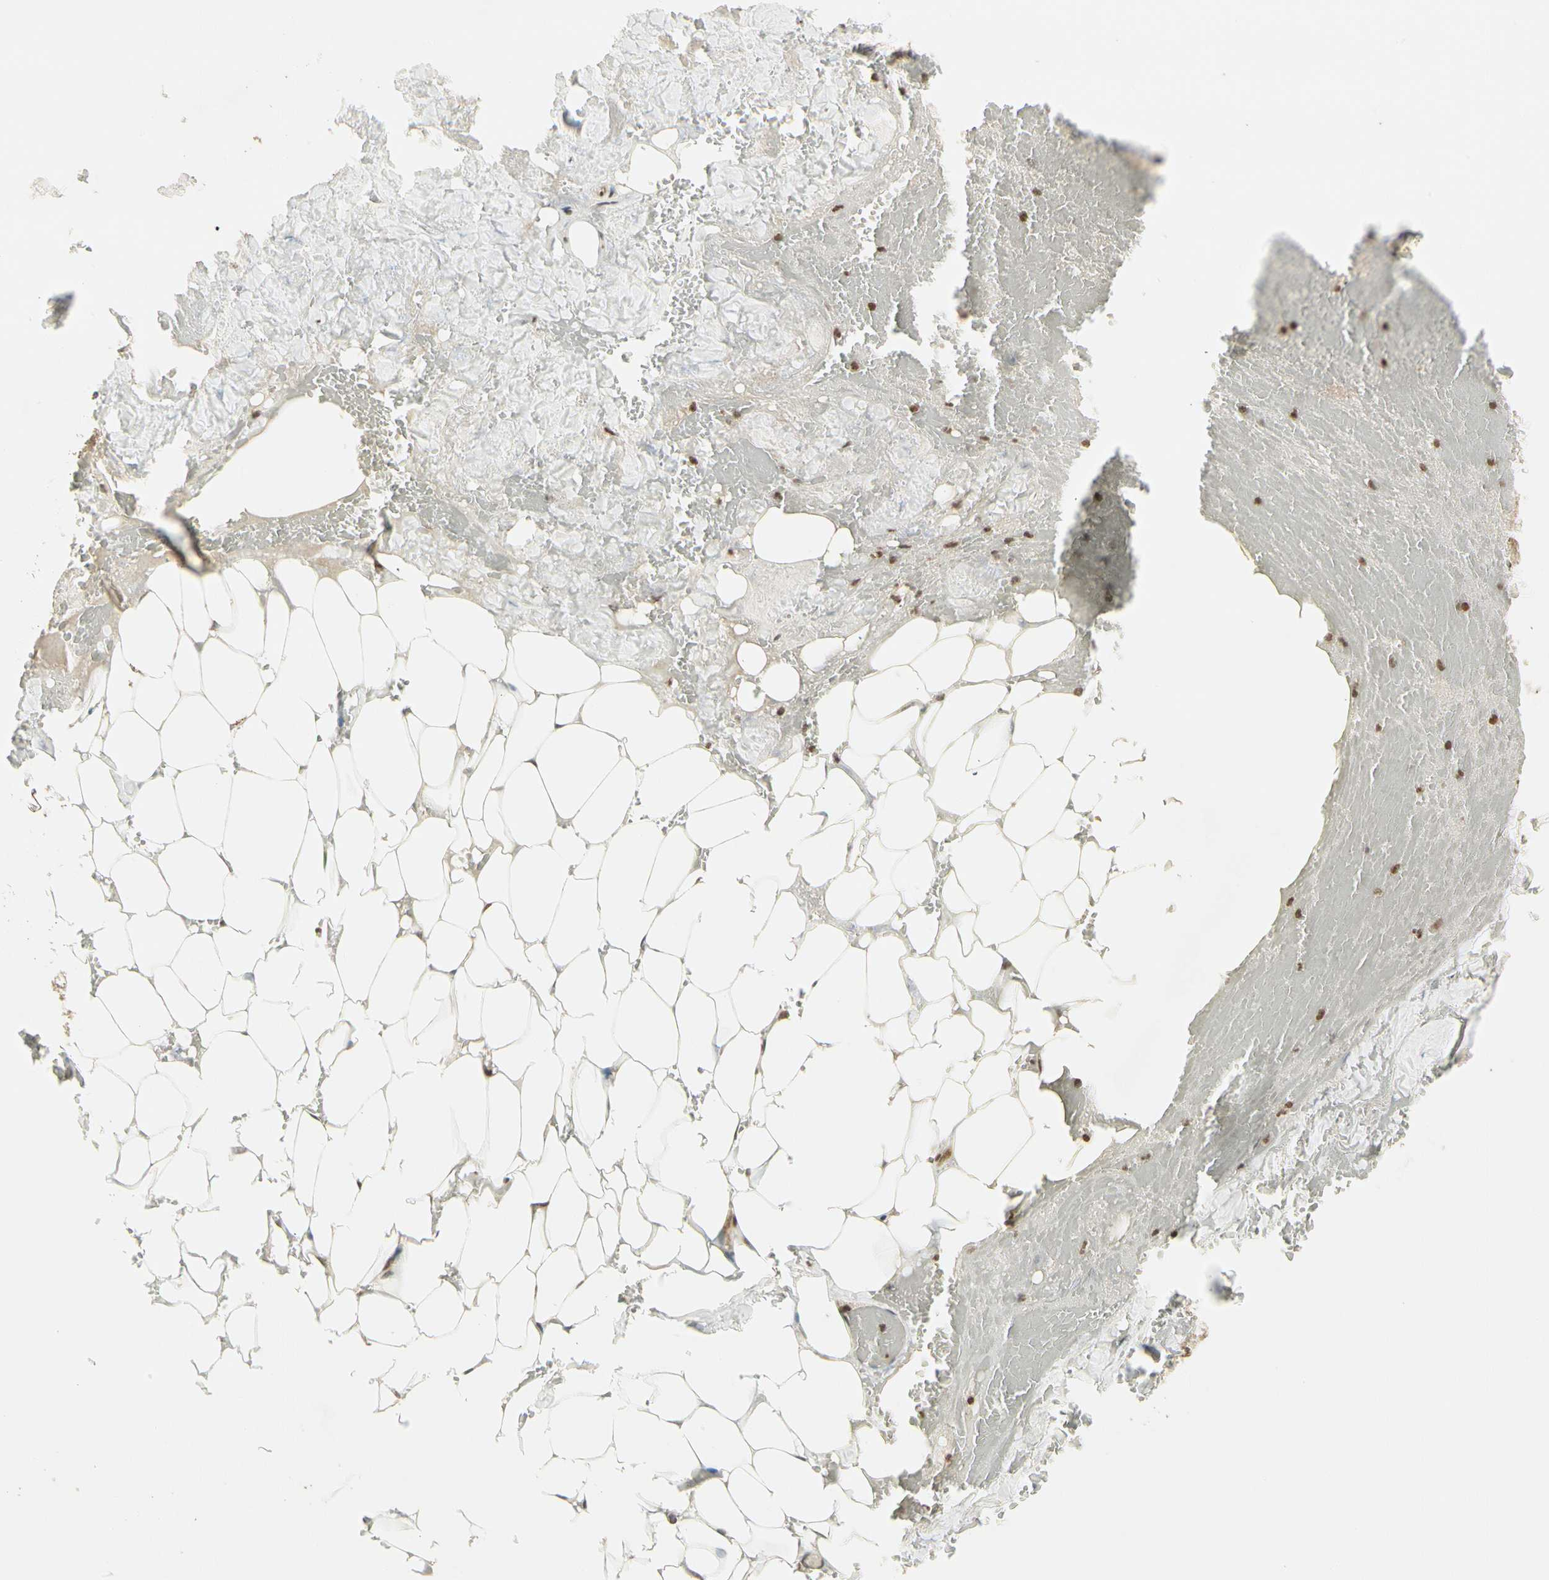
{"staining": {"intensity": "weak", "quantity": "25%-75%", "location": "cytoplasmic/membranous,nuclear"}, "tissue": "adipose tissue", "cell_type": "Adipocytes", "image_type": "normal", "snomed": [{"axis": "morphology", "description": "Normal tissue, NOS"}, {"axis": "topography", "description": "Peripheral nerve tissue"}], "caption": "The immunohistochemical stain highlights weak cytoplasmic/membranous,nuclear positivity in adipocytes of normal adipose tissue.", "gene": "SMN2", "patient": {"sex": "male", "age": 70}}